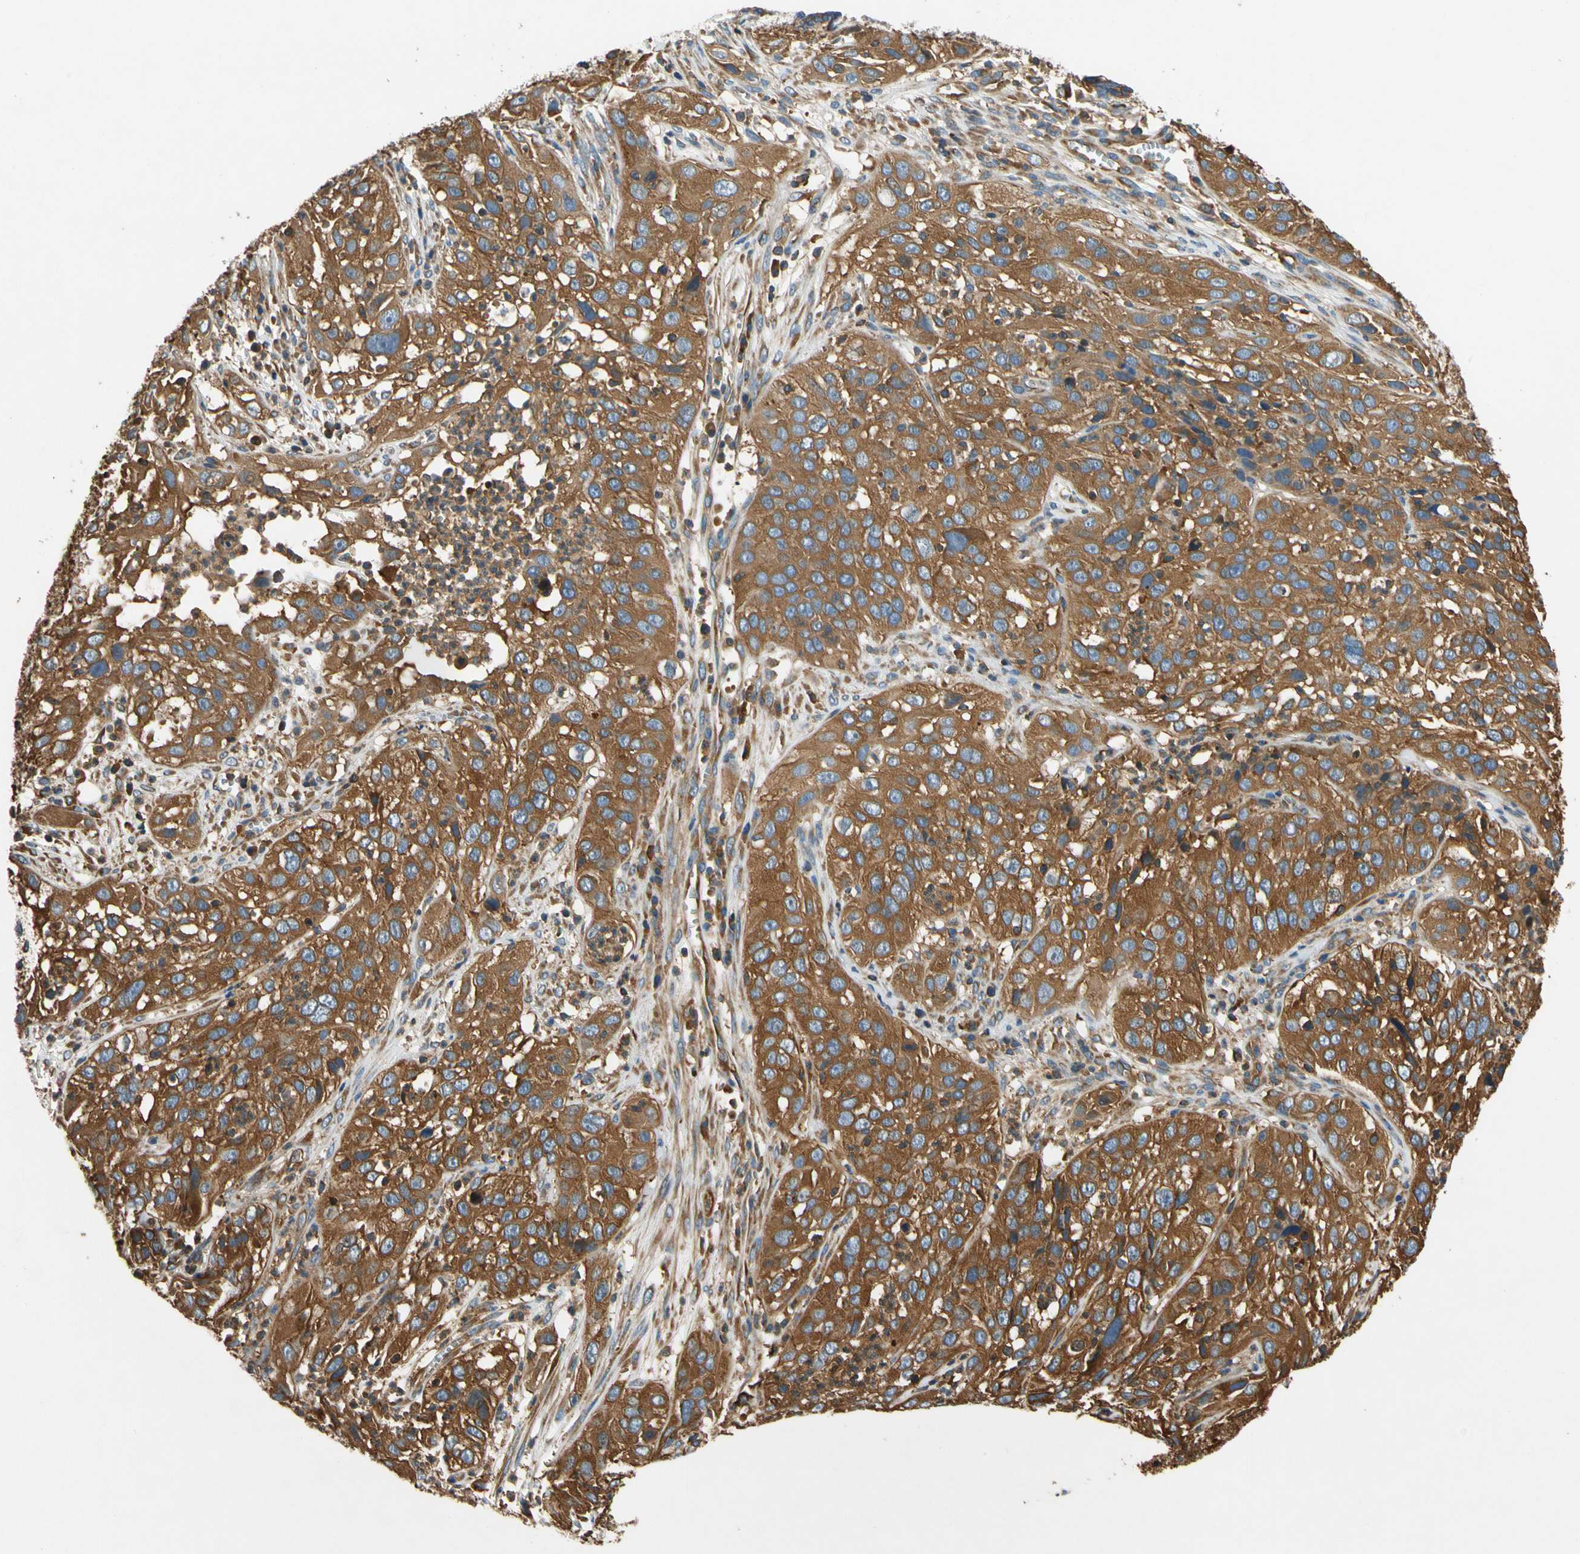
{"staining": {"intensity": "moderate", "quantity": ">75%", "location": "cytoplasmic/membranous"}, "tissue": "cervical cancer", "cell_type": "Tumor cells", "image_type": "cancer", "snomed": [{"axis": "morphology", "description": "Squamous cell carcinoma, NOS"}, {"axis": "topography", "description": "Cervix"}], "caption": "Human cervical squamous cell carcinoma stained with a protein marker reveals moderate staining in tumor cells.", "gene": "TCP11L1", "patient": {"sex": "female", "age": 32}}